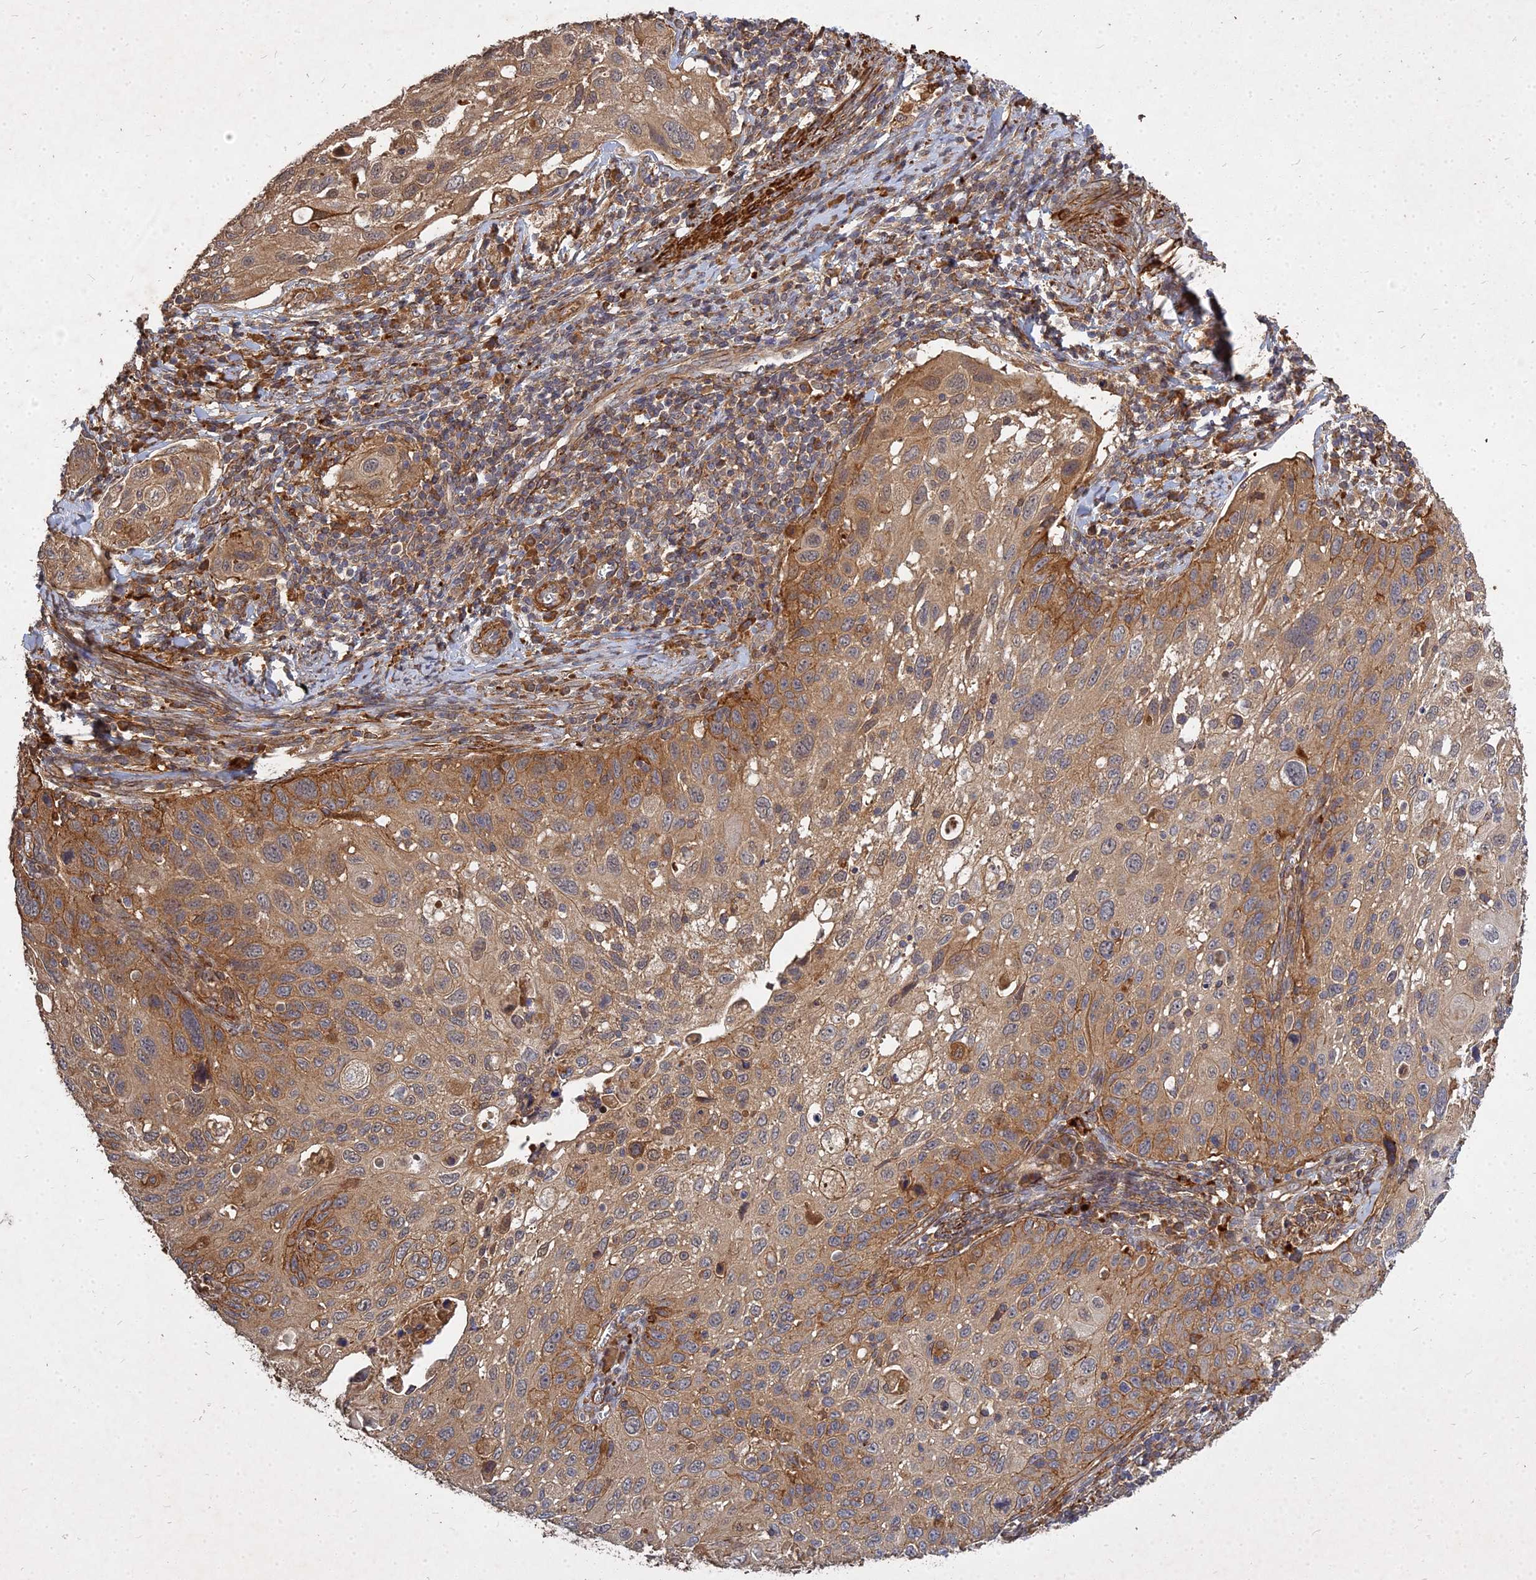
{"staining": {"intensity": "moderate", "quantity": ">75%", "location": "cytoplasmic/membranous"}, "tissue": "cervical cancer", "cell_type": "Tumor cells", "image_type": "cancer", "snomed": [{"axis": "morphology", "description": "Squamous cell carcinoma, NOS"}, {"axis": "topography", "description": "Cervix"}], "caption": "The histopathology image exhibits a brown stain indicating the presence of a protein in the cytoplasmic/membranous of tumor cells in squamous cell carcinoma (cervical).", "gene": "UBE2W", "patient": {"sex": "female", "age": 70}}